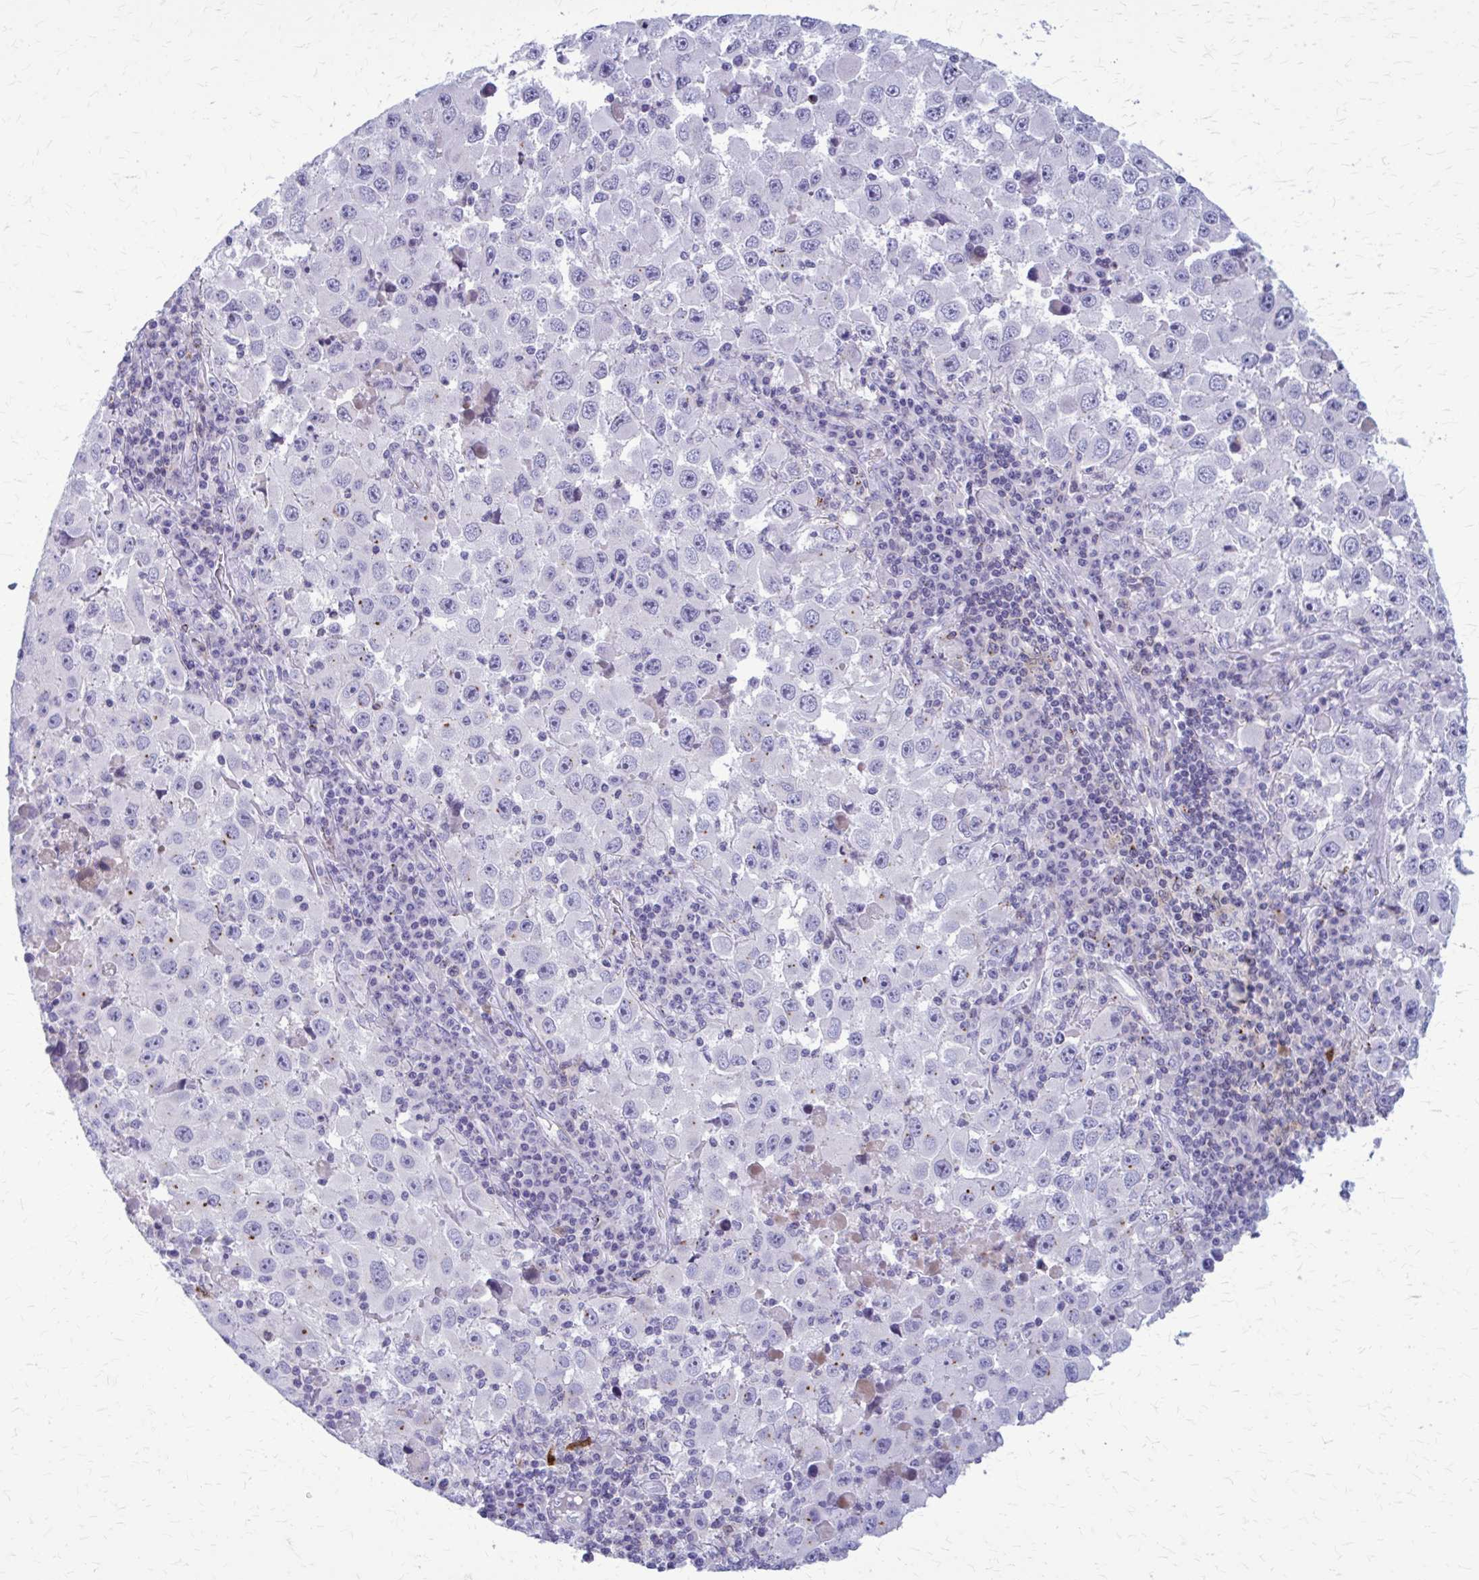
{"staining": {"intensity": "negative", "quantity": "none", "location": "none"}, "tissue": "melanoma", "cell_type": "Tumor cells", "image_type": "cancer", "snomed": [{"axis": "morphology", "description": "Malignant melanoma, Metastatic site"}, {"axis": "topography", "description": "Lymph node"}], "caption": "Tumor cells are negative for brown protein staining in malignant melanoma (metastatic site).", "gene": "PEDS1", "patient": {"sex": "female", "age": 67}}